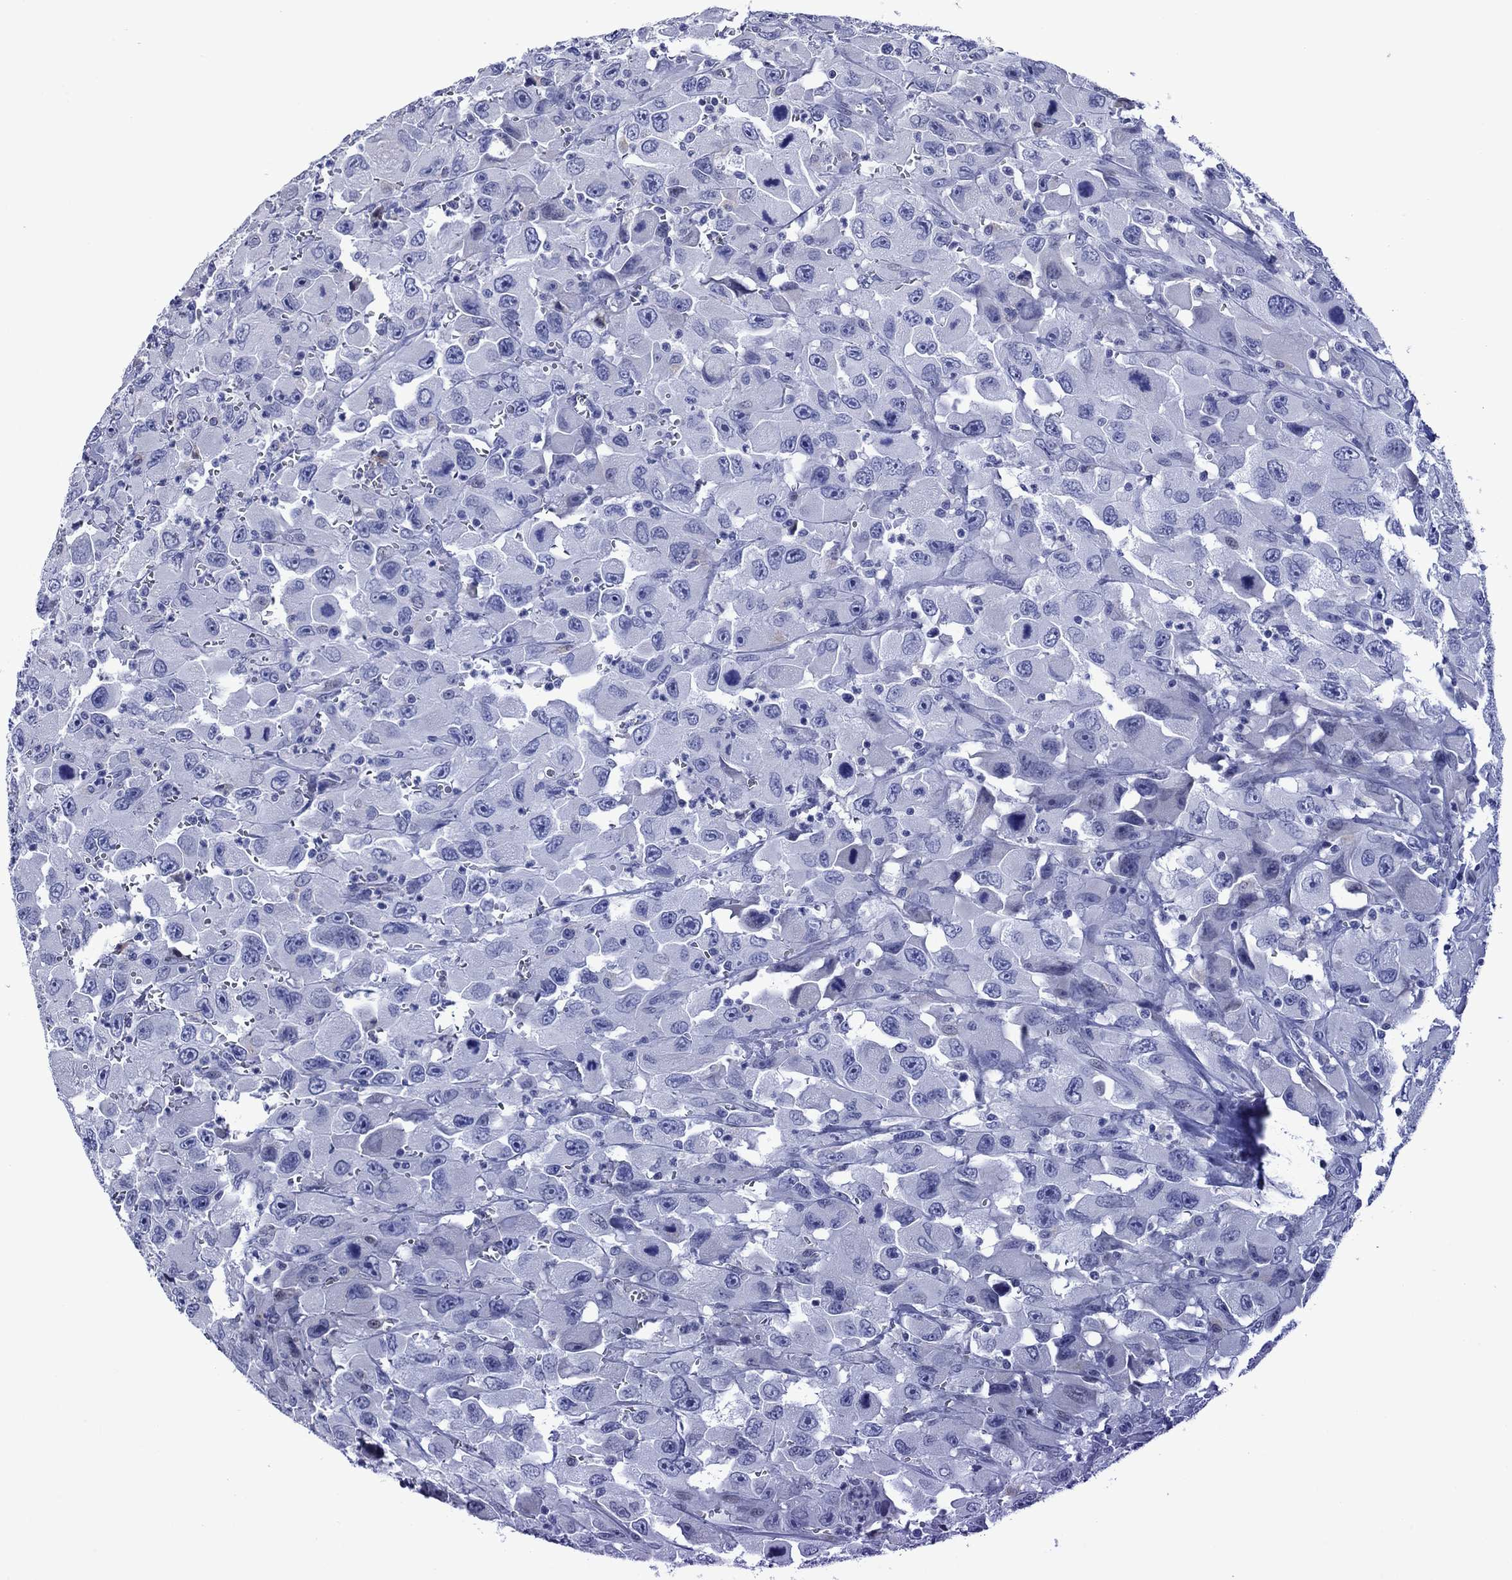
{"staining": {"intensity": "negative", "quantity": "none", "location": "none"}, "tissue": "head and neck cancer", "cell_type": "Tumor cells", "image_type": "cancer", "snomed": [{"axis": "morphology", "description": "Squamous cell carcinoma, NOS"}, {"axis": "morphology", "description": "Squamous cell carcinoma, metastatic, NOS"}, {"axis": "topography", "description": "Oral tissue"}, {"axis": "topography", "description": "Head-Neck"}], "caption": "Protein analysis of head and neck squamous cell carcinoma displays no significant staining in tumor cells.", "gene": "PIWIL1", "patient": {"sex": "female", "age": 85}}